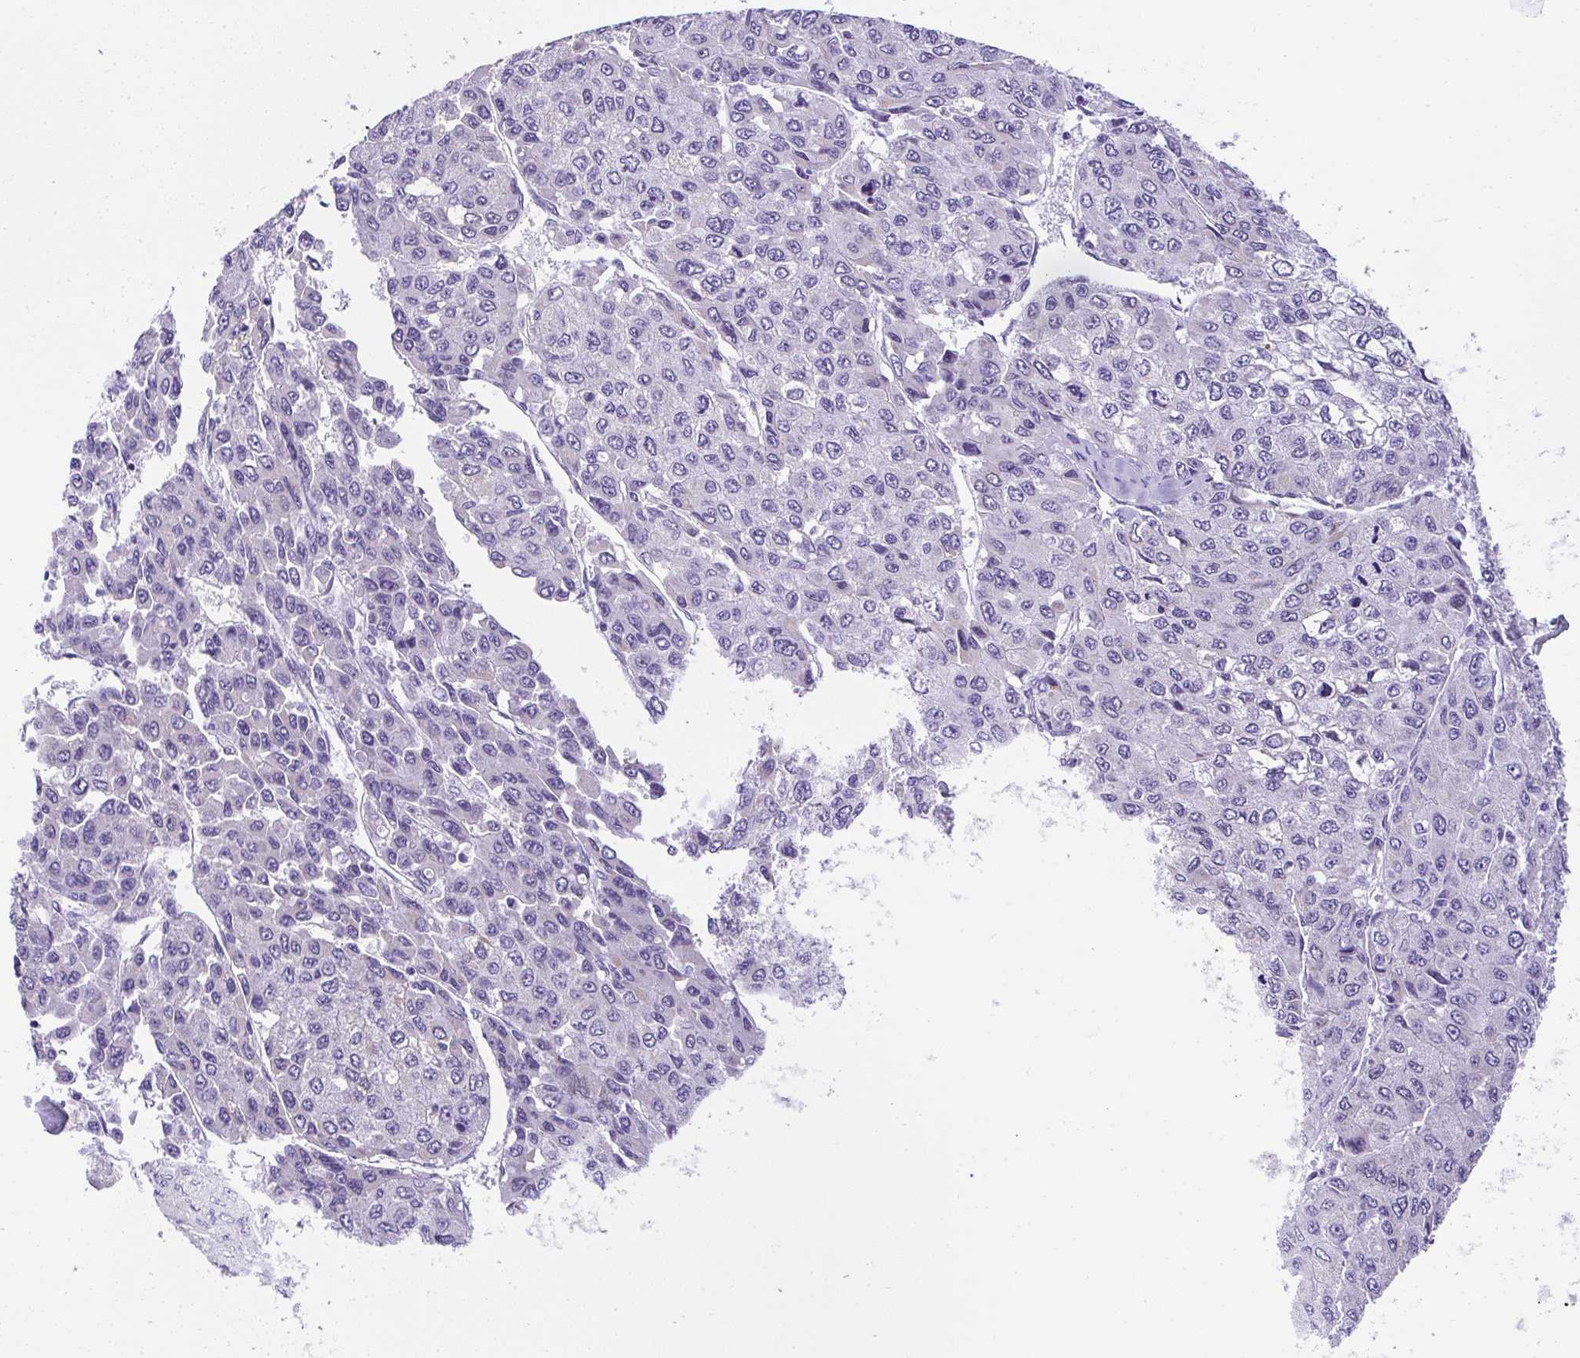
{"staining": {"intensity": "negative", "quantity": "none", "location": "none"}, "tissue": "liver cancer", "cell_type": "Tumor cells", "image_type": "cancer", "snomed": [{"axis": "morphology", "description": "Carcinoma, Hepatocellular, NOS"}, {"axis": "topography", "description": "Liver"}], "caption": "High magnification brightfield microscopy of liver cancer stained with DAB (brown) and counterstained with hematoxylin (blue): tumor cells show no significant staining.", "gene": "RNF183", "patient": {"sex": "female", "age": 66}}